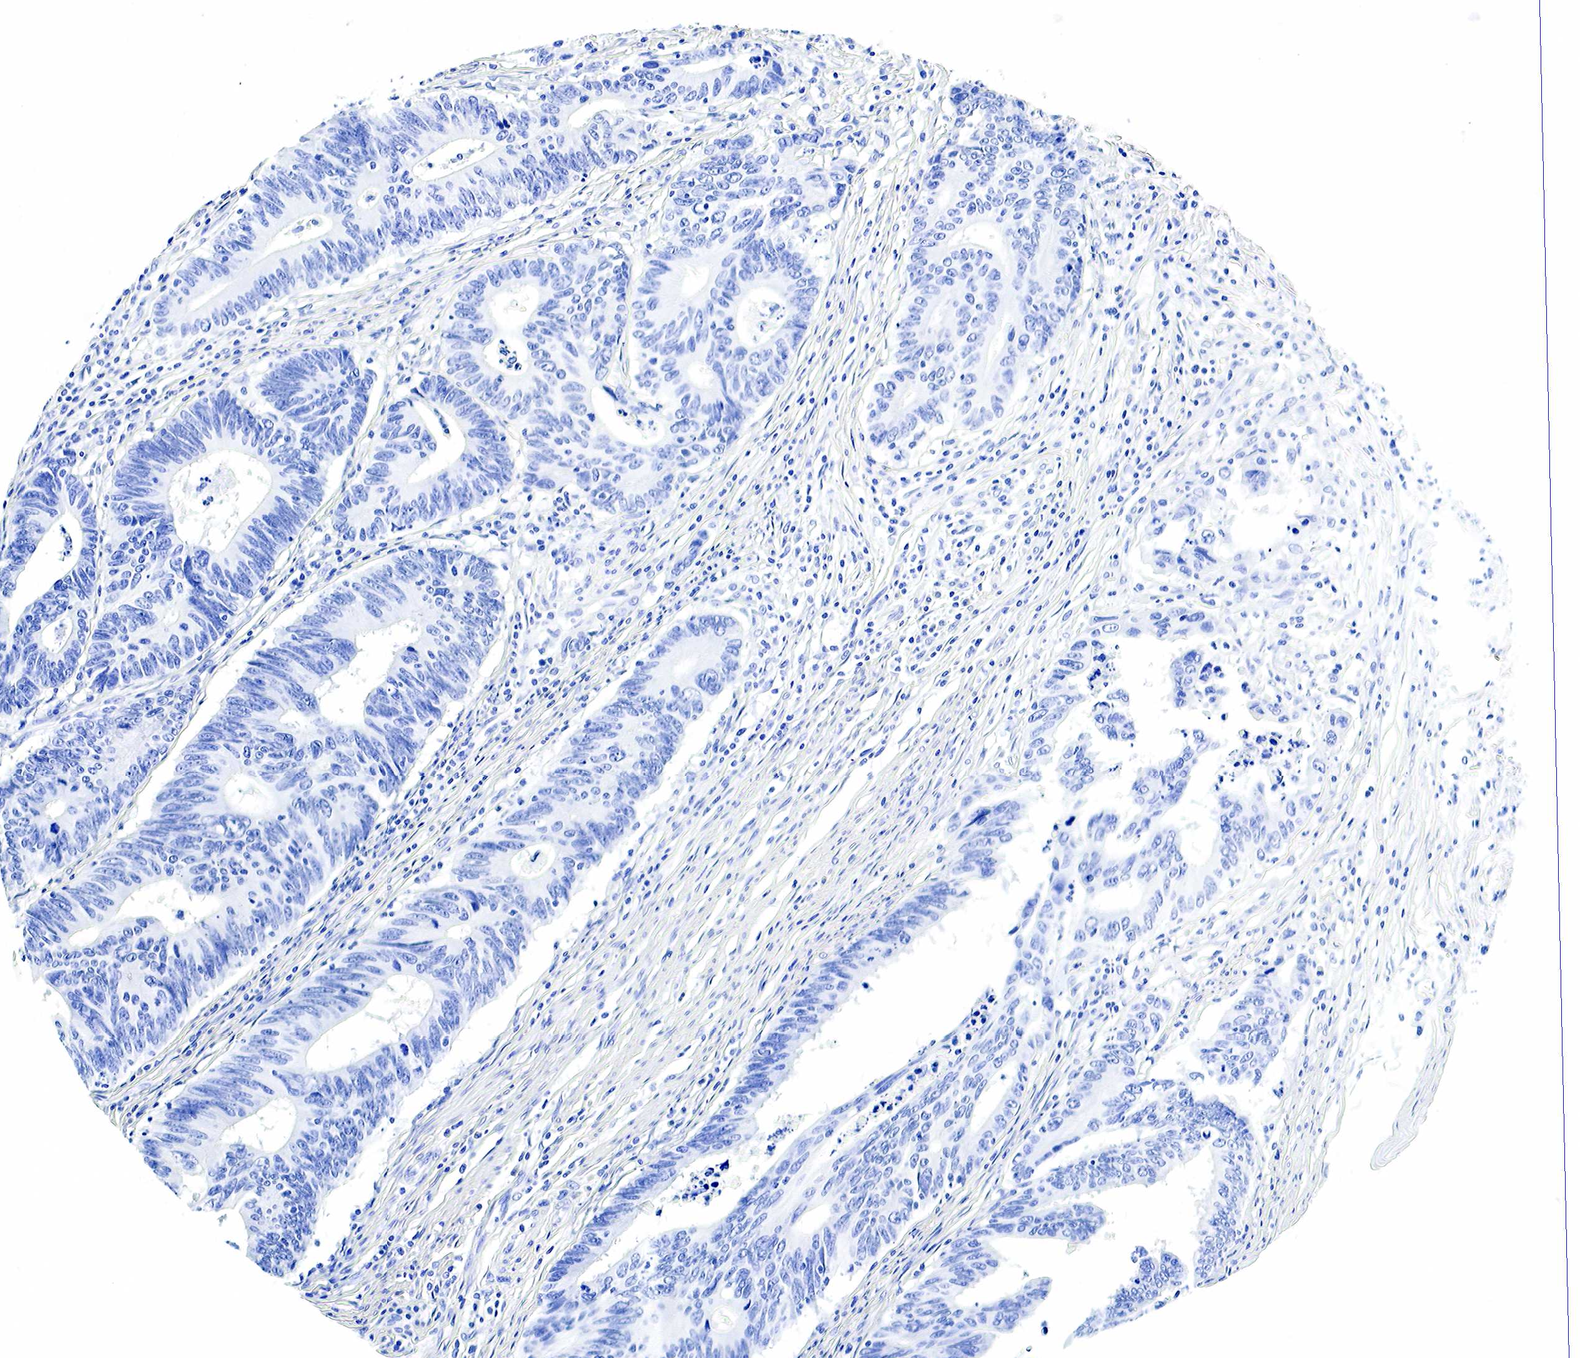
{"staining": {"intensity": "negative", "quantity": "none", "location": "none"}, "tissue": "colorectal cancer", "cell_type": "Tumor cells", "image_type": "cancer", "snomed": [{"axis": "morphology", "description": "Adenocarcinoma, NOS"}, {"axis": "topography", "description": "Colon"}], "caption": "Immunohistochemistry (IHC) histopathology image of human colorectal cancer (adenocarcinoma) stained for a protein (brown), which demonstrates no staining in tumor cells.", "gene": "GAST", "patient": {"sex": "female", "age": 78}}